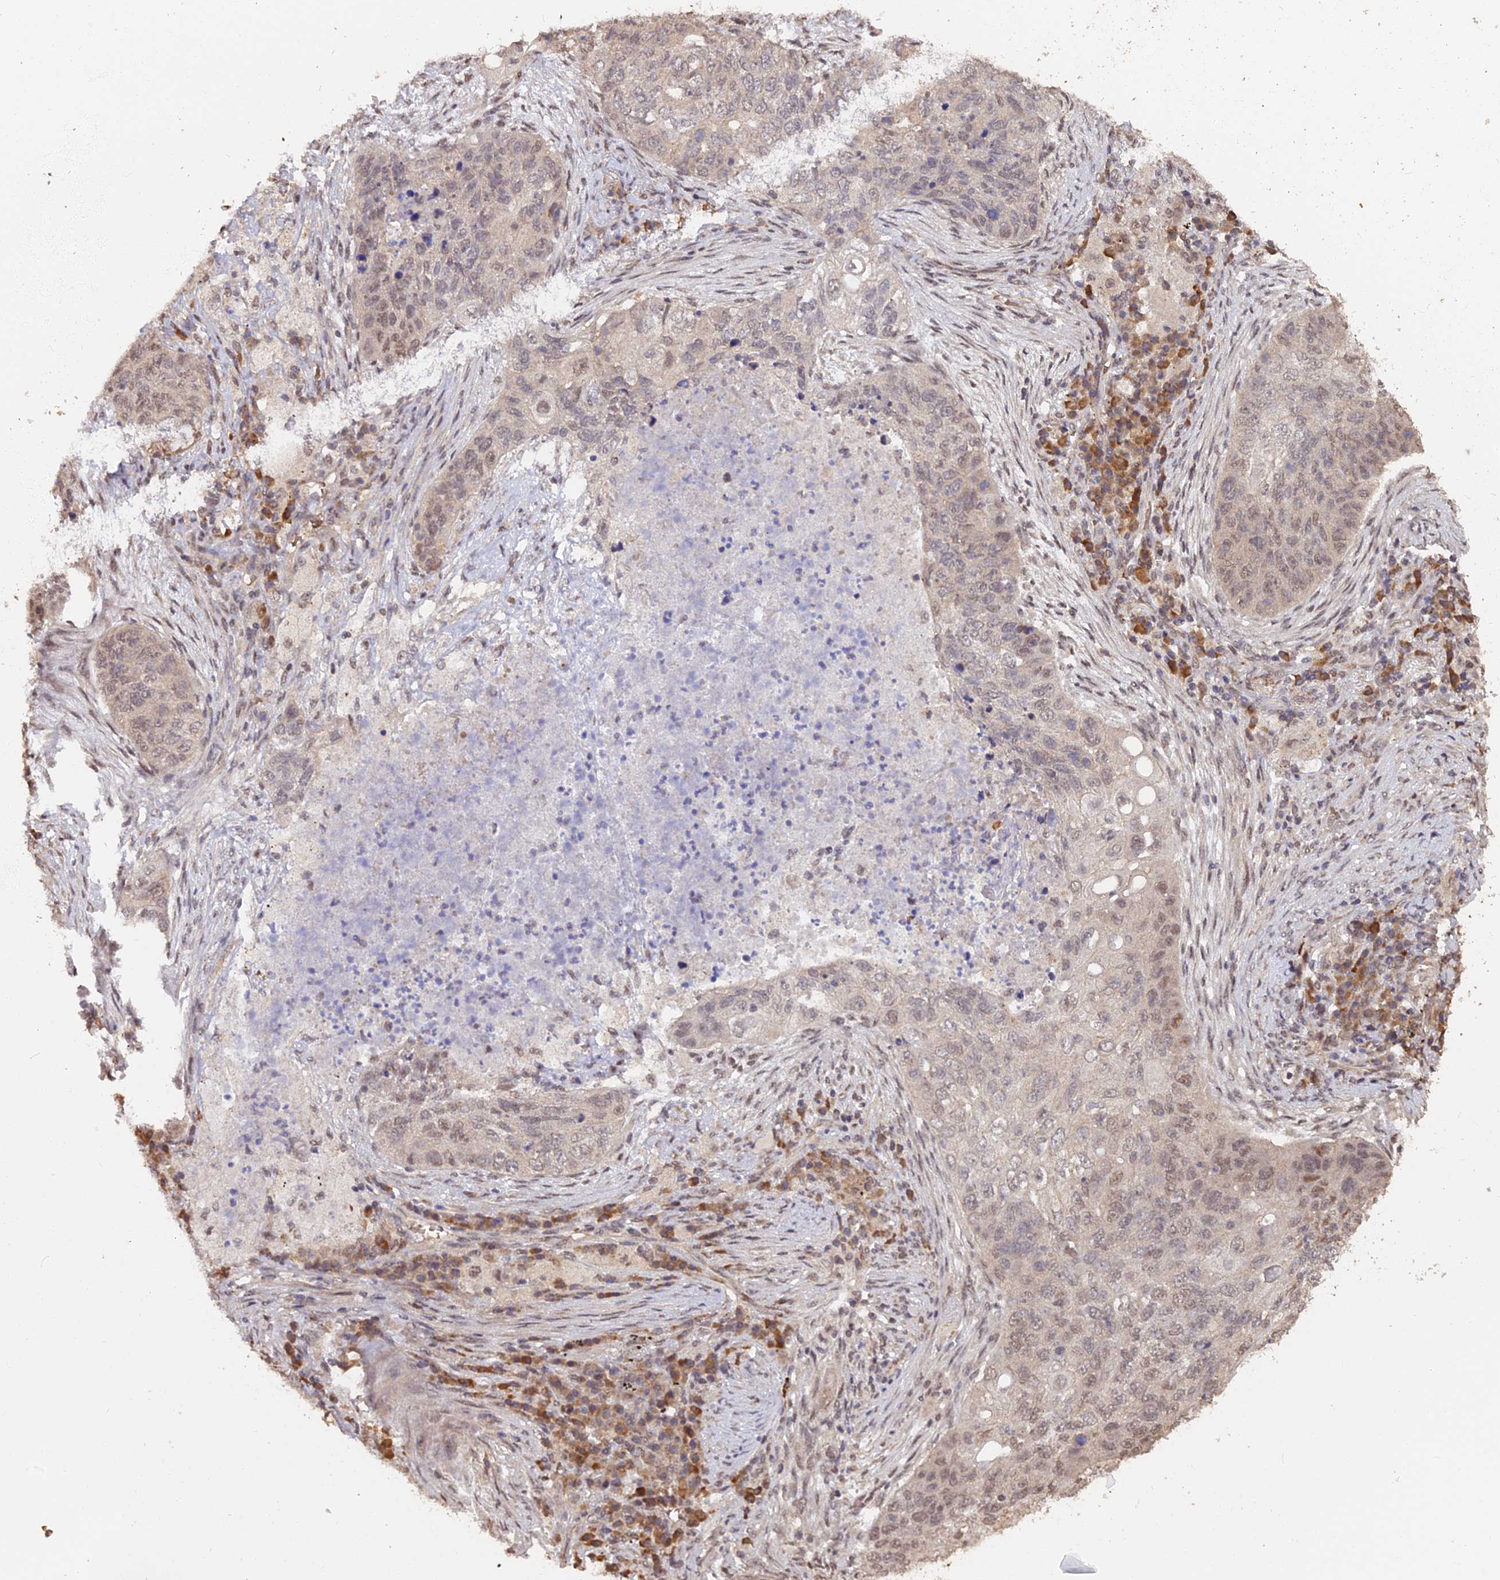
{"staining": {"intensity": "weak", "quantity": "25%-75%", "location": "nuclear"}, "tissue": "lung cancer", "cell_type": "Tumor cells", "image_type": "cancer", "snomed": [{"axis": "morphology", "description": "Squamous cell carcinoma, NOS"}, {"axis": "topography", "description": "Lung"}], "caption": "Squamous cell carcinoma (lung) stained with a protein marker exhibits weak staining in tumor cells.", "gene": "ZDBF2", "patient": {"sex": "female", "age": 63}}